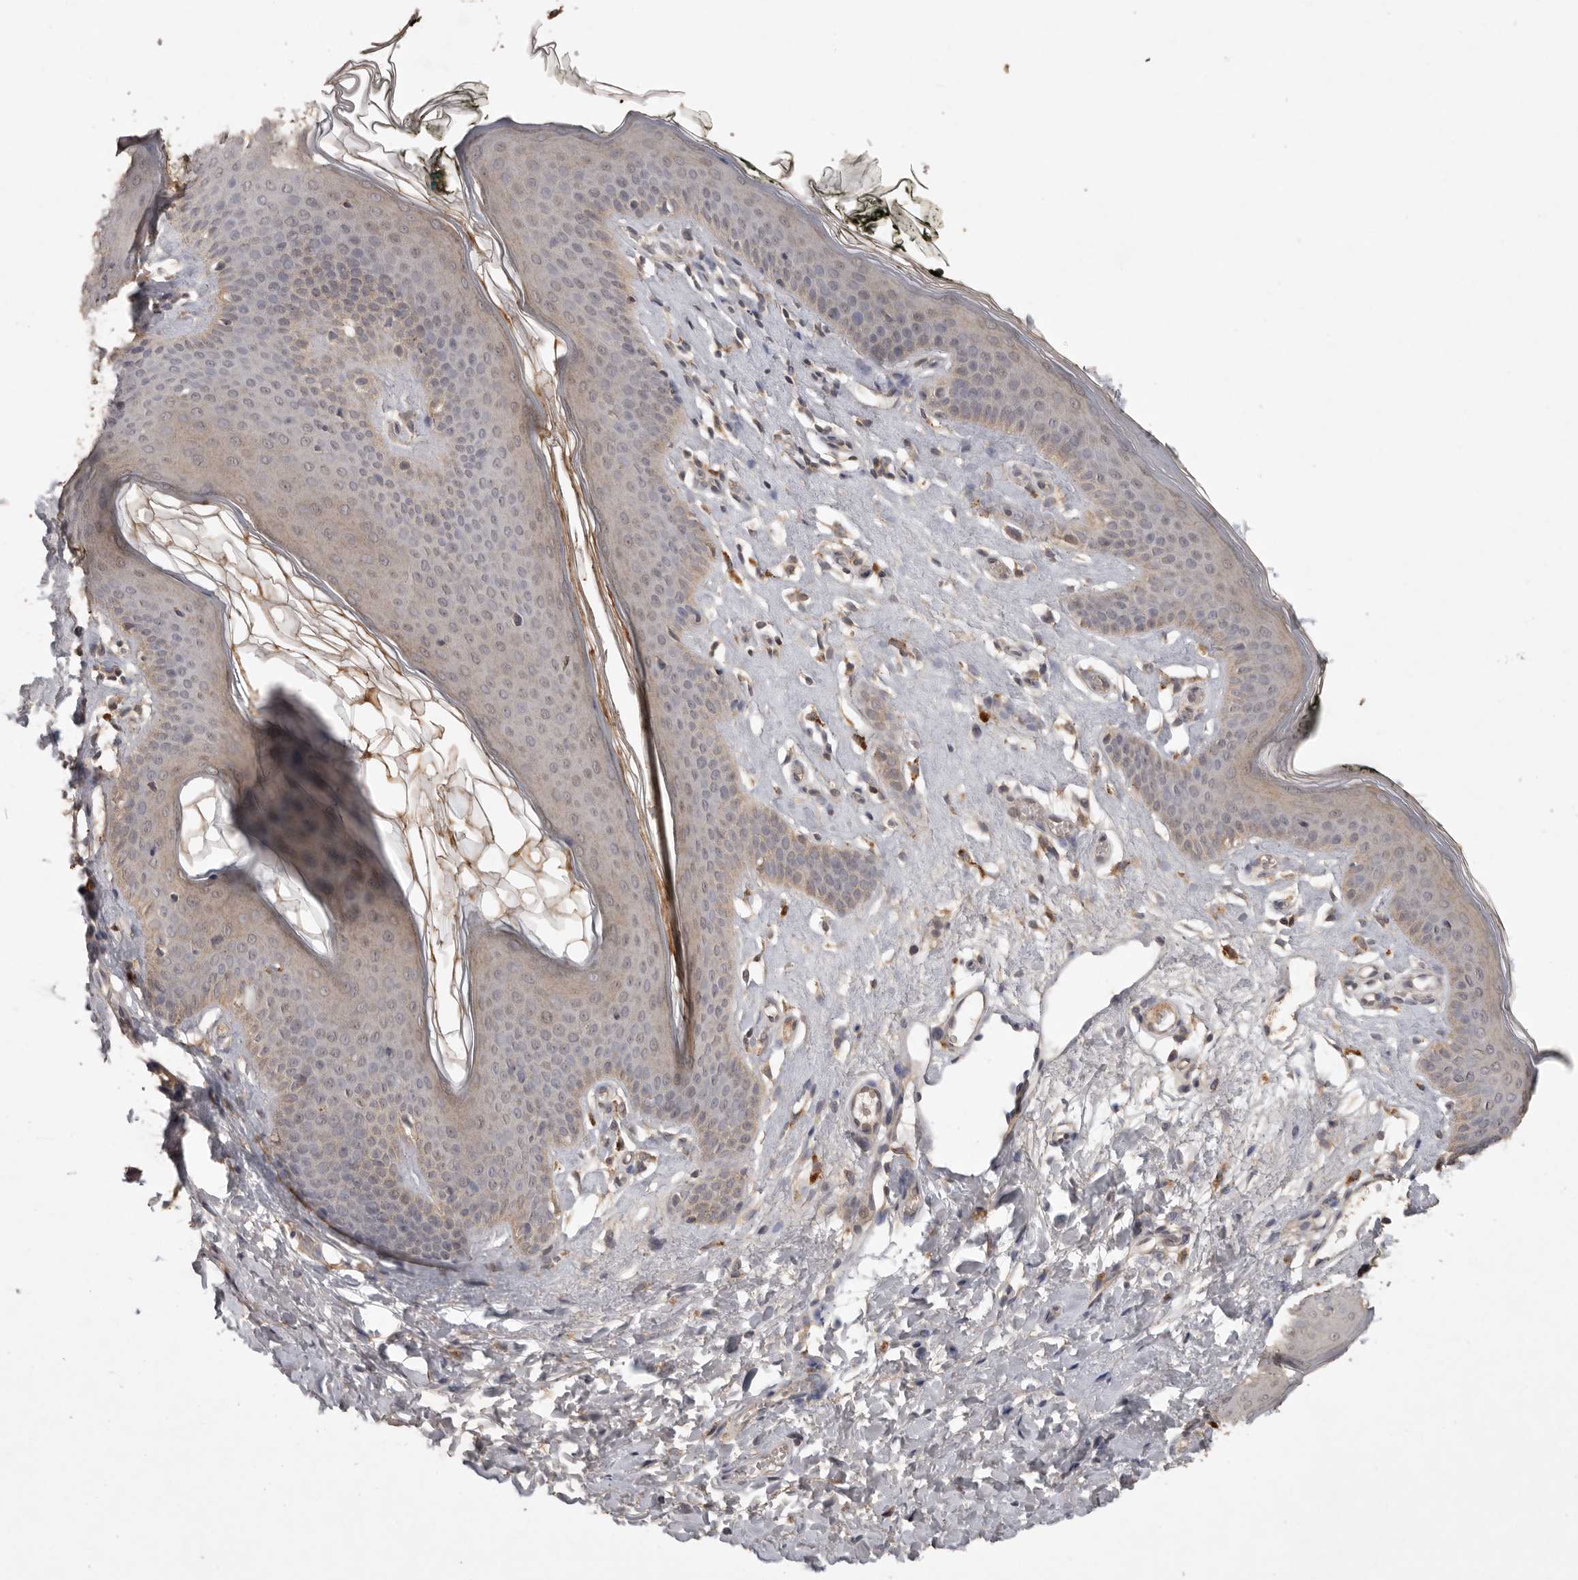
{"staining": {"intensity": "weak", "quantity": "<25%", "location": "cytoplasmic/membranous"}, "tissue": "skin", "cell_type": "Epidermal cells", "image_type": "normal", "snomed": [{"axis": "morphology", "description": "Normal tissue, NOS"}, {"axis": "morphology", "description": "Inflammation, NOS"}, {"axis": "topography", "description": "Vulva"}], "caption": "Micrograph shows no protein staining in epidermal cells of benign skin. Nuclei are stained in blue.", "gene": "ADAMTS4", "patient": {"sex": "female", "age": 84}}